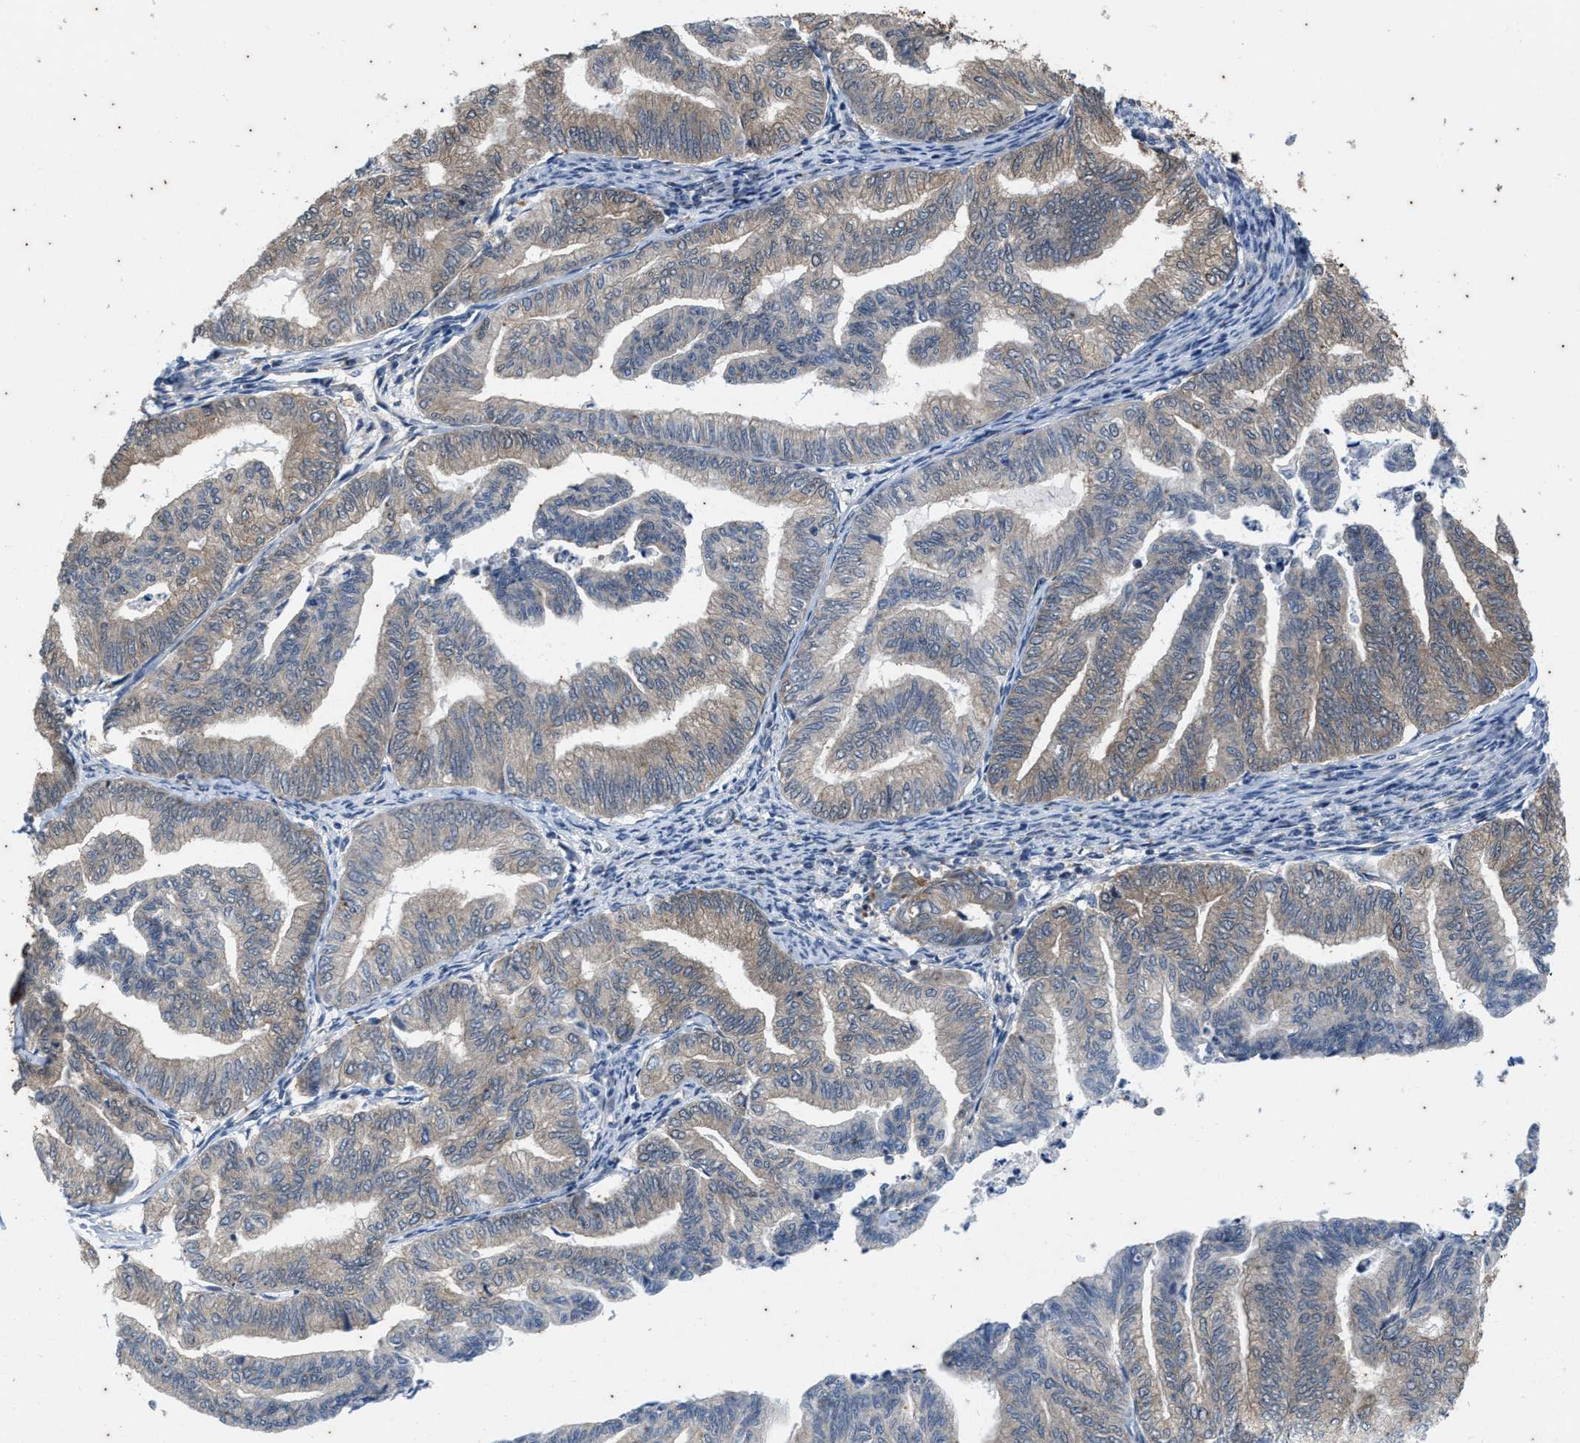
{"staining": {"intensity": "weak", "quantity": "25%-75%", "location": "cytoplasmic/membranous"}, "tissue": "endometrial cancer", "cell_type": "Tumor cells", "image_type": "cancer", "snomed": [{"axis": "morphology", "description": "Adenocarcinoma, NOS"}, {"axis": "topography", "description": "Endometrium"}], "caption": "Weak cytoplasmic/membranous expression for a protein is seen in approximately 25%-75% of tumor cells of adenocarcinoma (endometrial) using immunohistochemistry.", "gene": "COX19", "patient": {"sex": "female", "age": 79}}